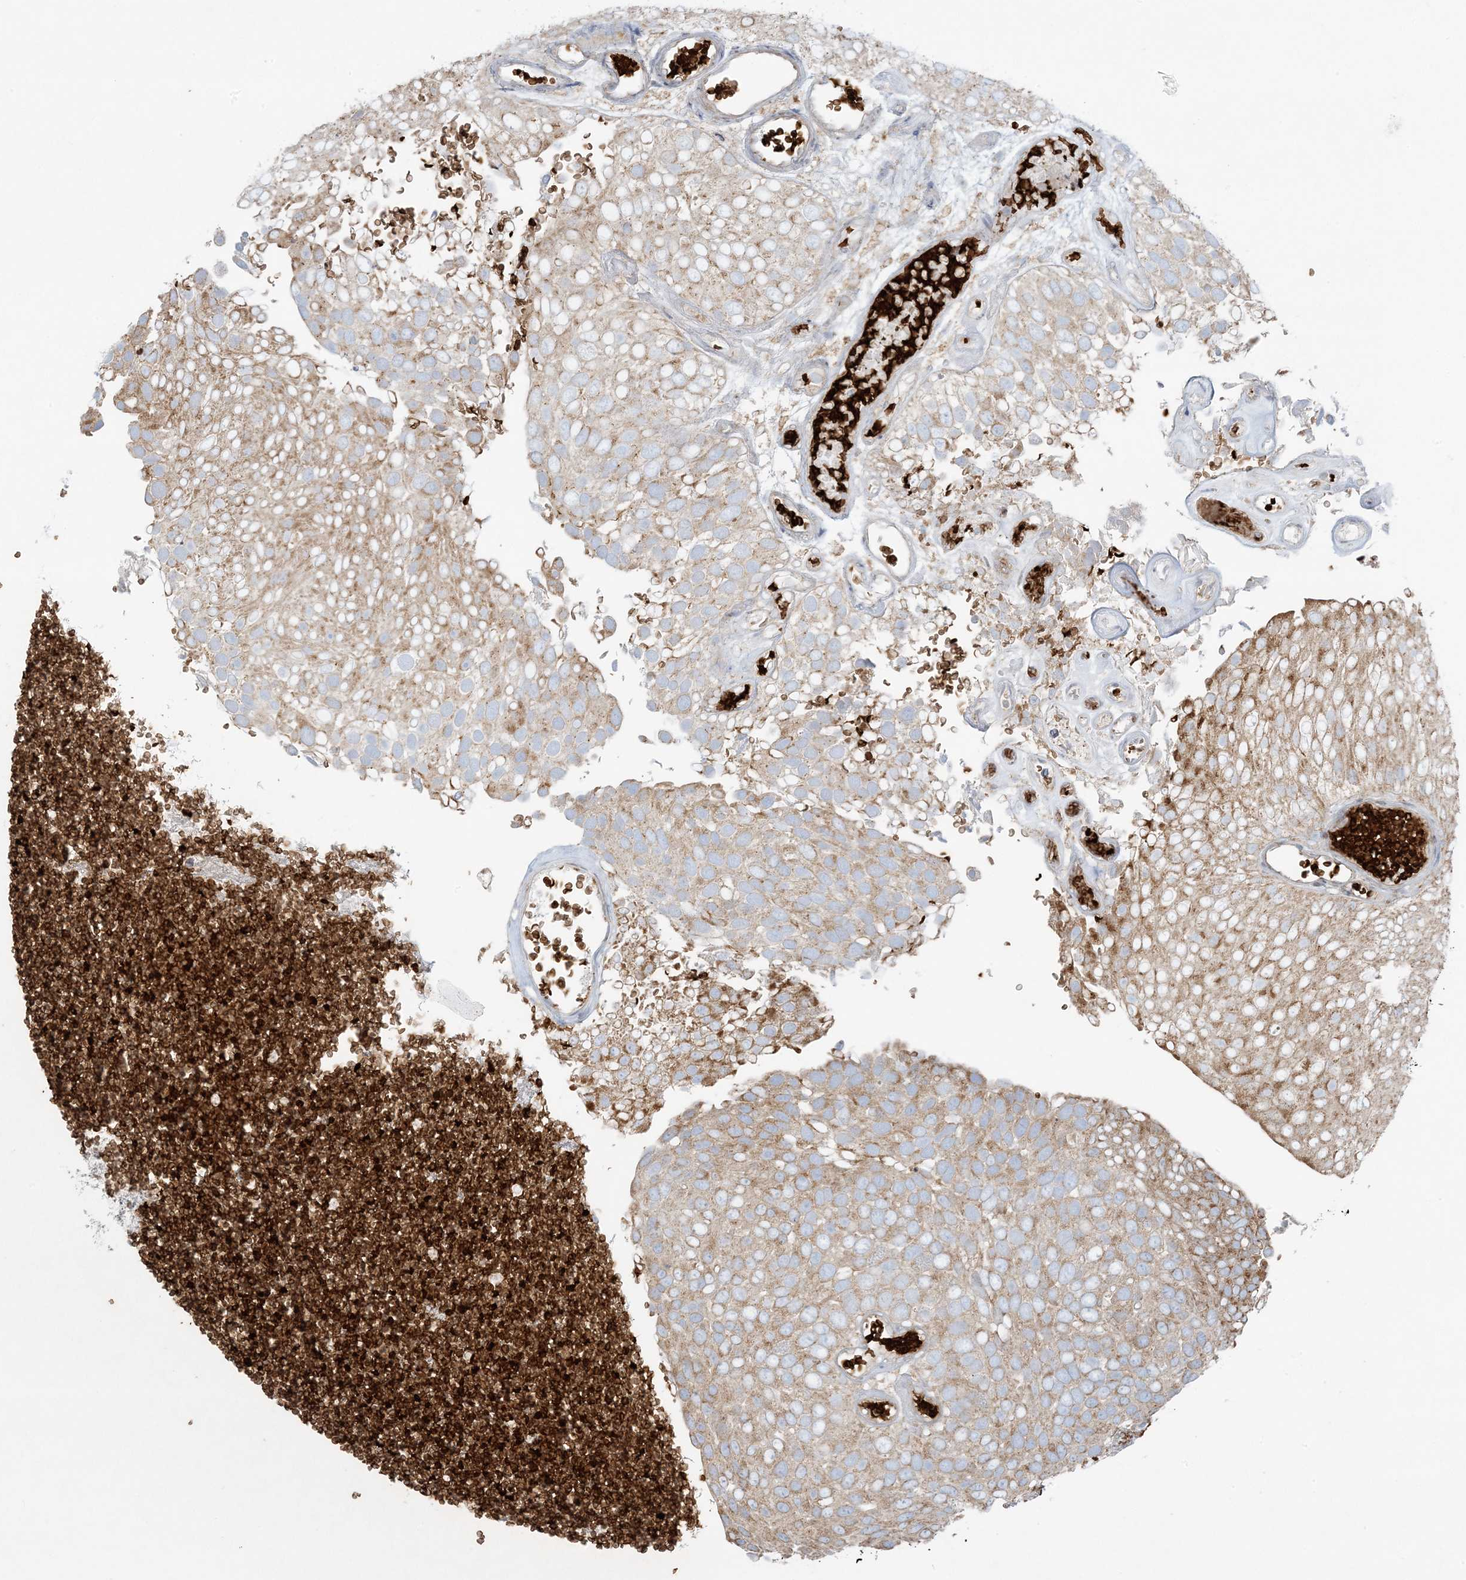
{"staining": {"intensity": "weak", "quantity": ">75%", "location": "cytoplasmic/membranous"}, "tissue": "urothelial cancer", "cell_type": "Tumor cells", "image_type": "cancer", "snomed": [{"axis": "morphology", "description": "Urothelial carcinoma, Low grade"}, {"axis": "topography", "description": "Urinary bladder"}], "caption": "Immunohistochemistry histopathology image of human low-grade urothelial carcinoma stained for a protein (brown), which reveals low levels of weak cytoplasmic/membranous staining in about >75% of tumor cells.", "gene": "PIK3R4", "patient": {"sex": "male", "age": 78}}